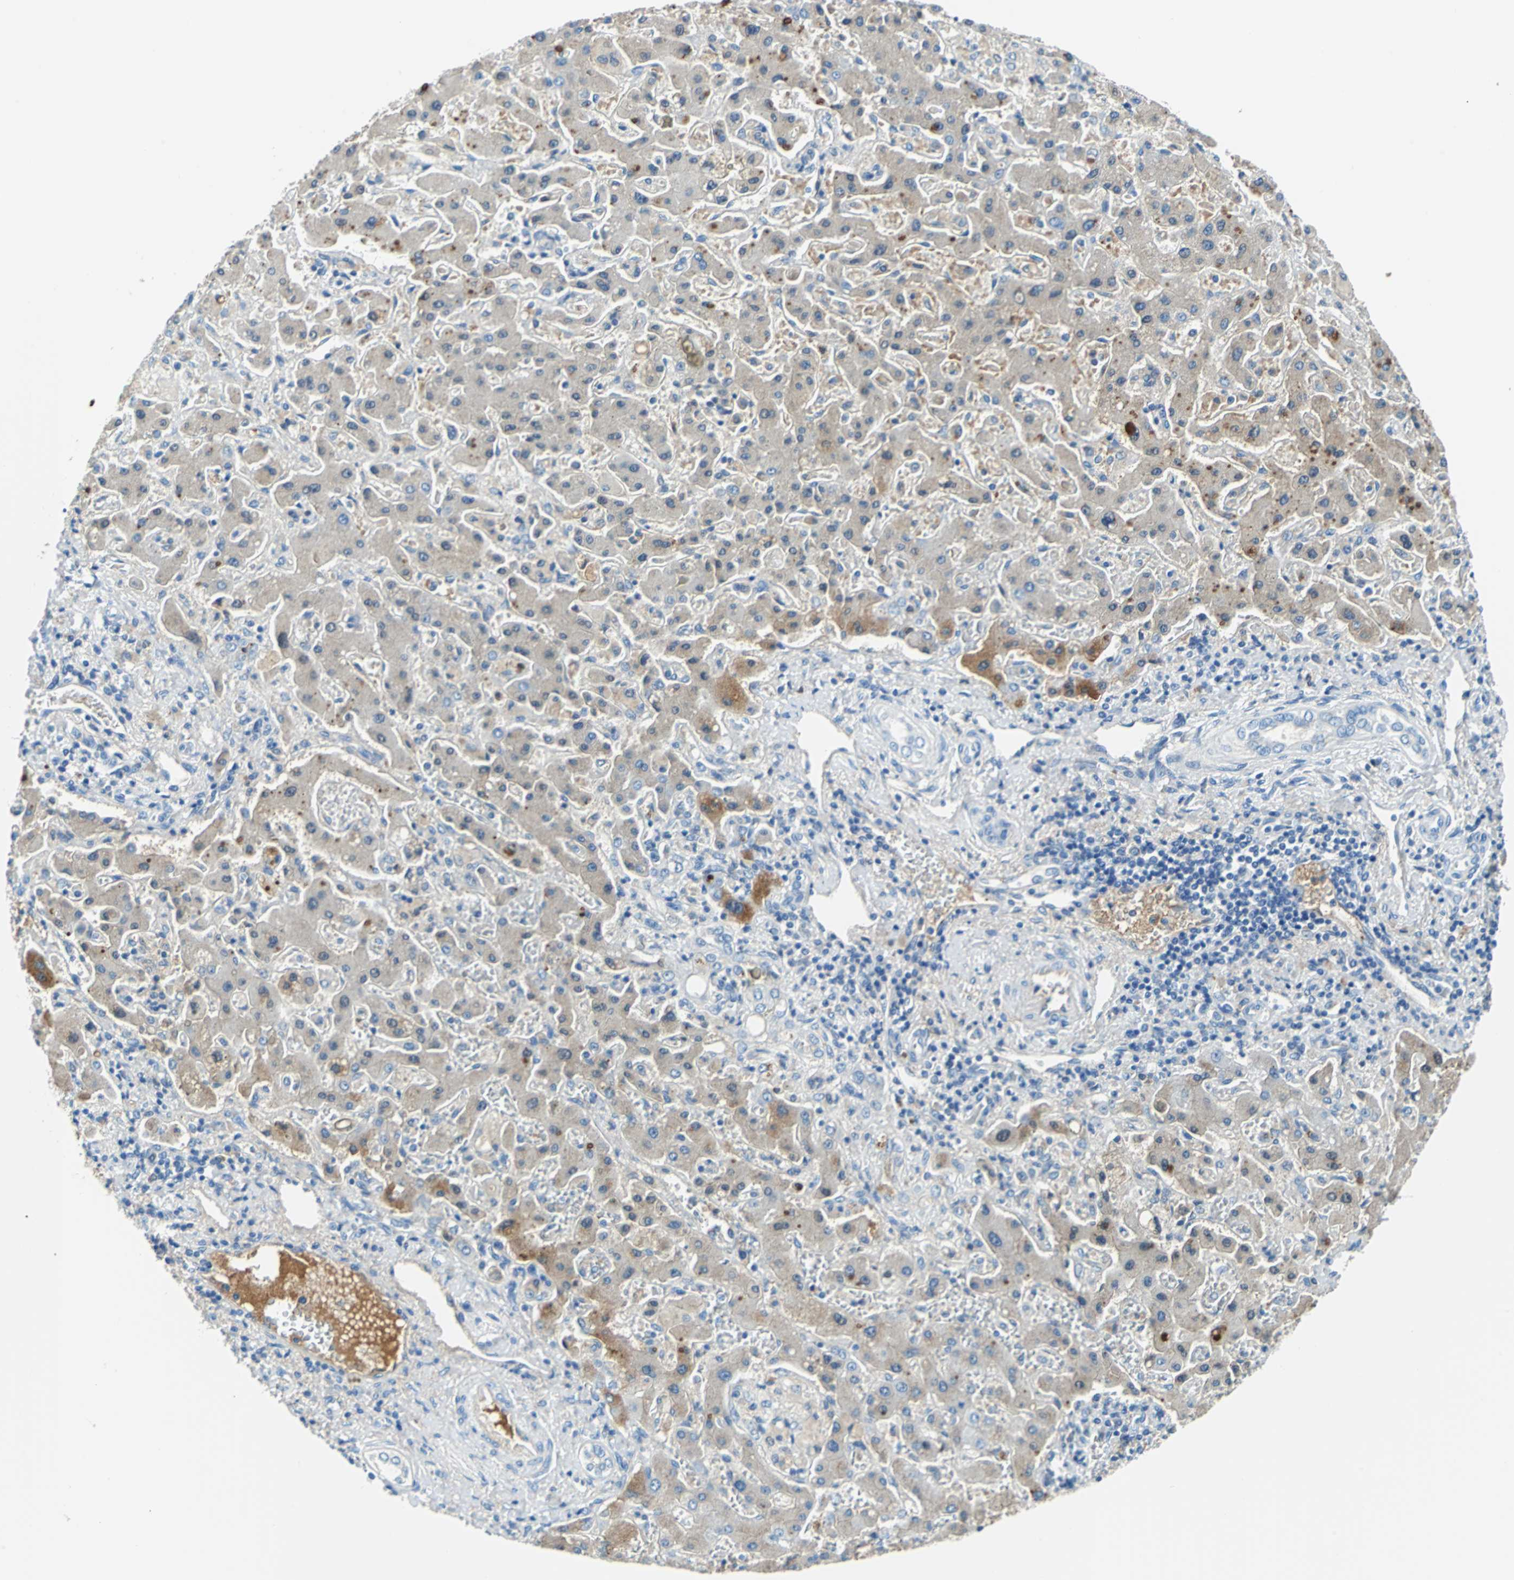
{"staining": {"intensity": "negative", "quantity": "none", "location": "none"}, "tissue": "liver cancer", "cell_type": "Tumor cells", "image_type": "cancer", "snomed": [{"axis": "morphology", "description": "Cholangiocarcinoma"}, {"axis": "topography", "description": "Liver"}], "caption": "DAB immunohistochemical staining of cholangiocarcinoma (liver) exhibits no significant staining in tumor cells. (Immunohistochemistry (ihc), brightfield microscopy, high magnification).", "gene": "ALB", "patient": {"sex": "male", "age": 50}}